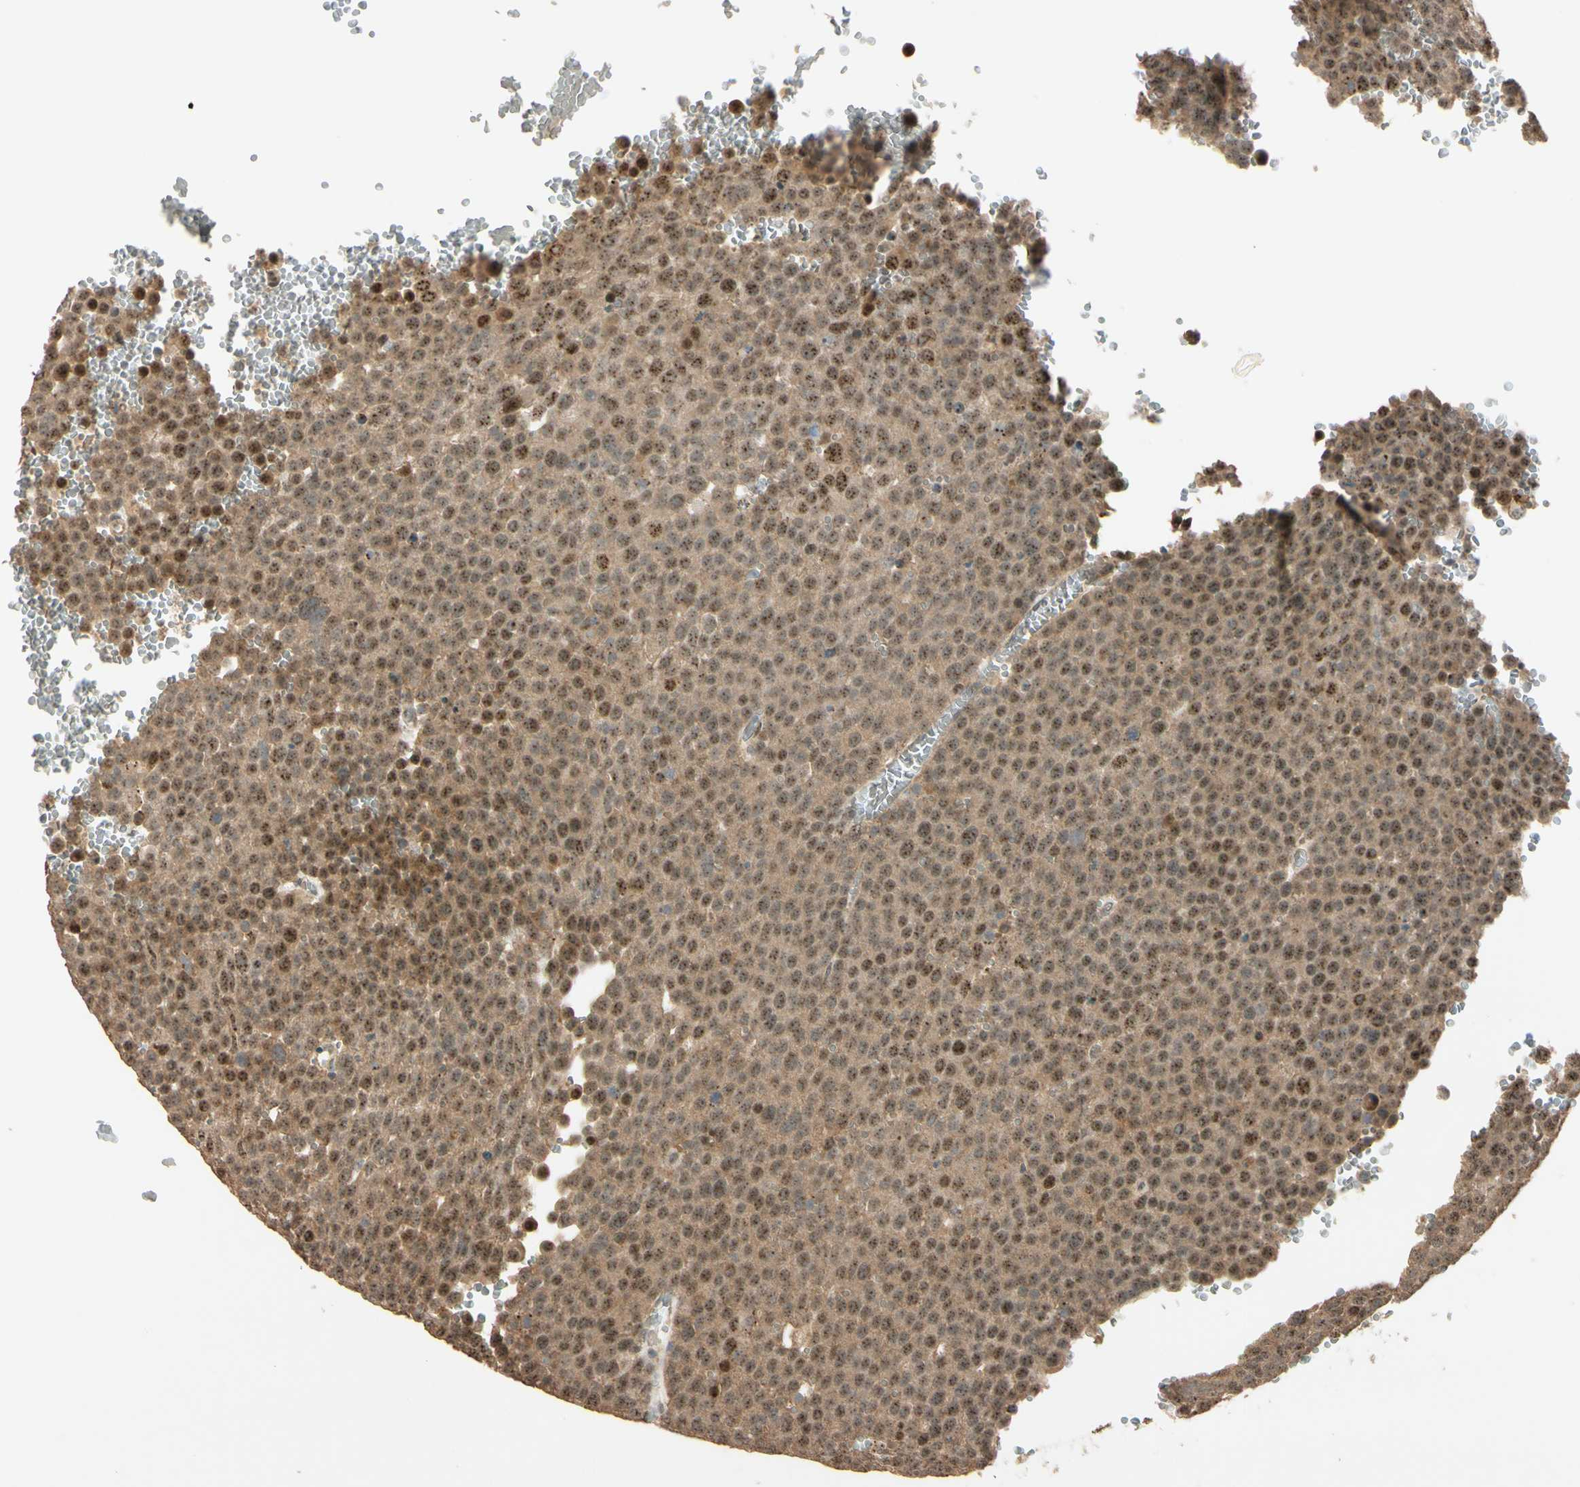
{"staining": {"intensity": "moderate", "quantity": ">75%", "location": "cytoplasmic/membranous,nuclear"}, "tissue": "testis cancer", "cell_type": "Tumor cells", "image_type": "cancer", "snomed": [{"axis": "morphology", "description": "Seminoma, NOS"}, {"axis": "topography", "description": "Testis"}], "caption": "This is a photomicrograph of immunohistochemistry (IHC) staining of testis cancer (seminoma), which shows moderate positivity in the cytoplasmic/membranous and nuclear of tumor cells.", "gene": "MCPH1", "patient": {"sex": "male", "age": 71}}